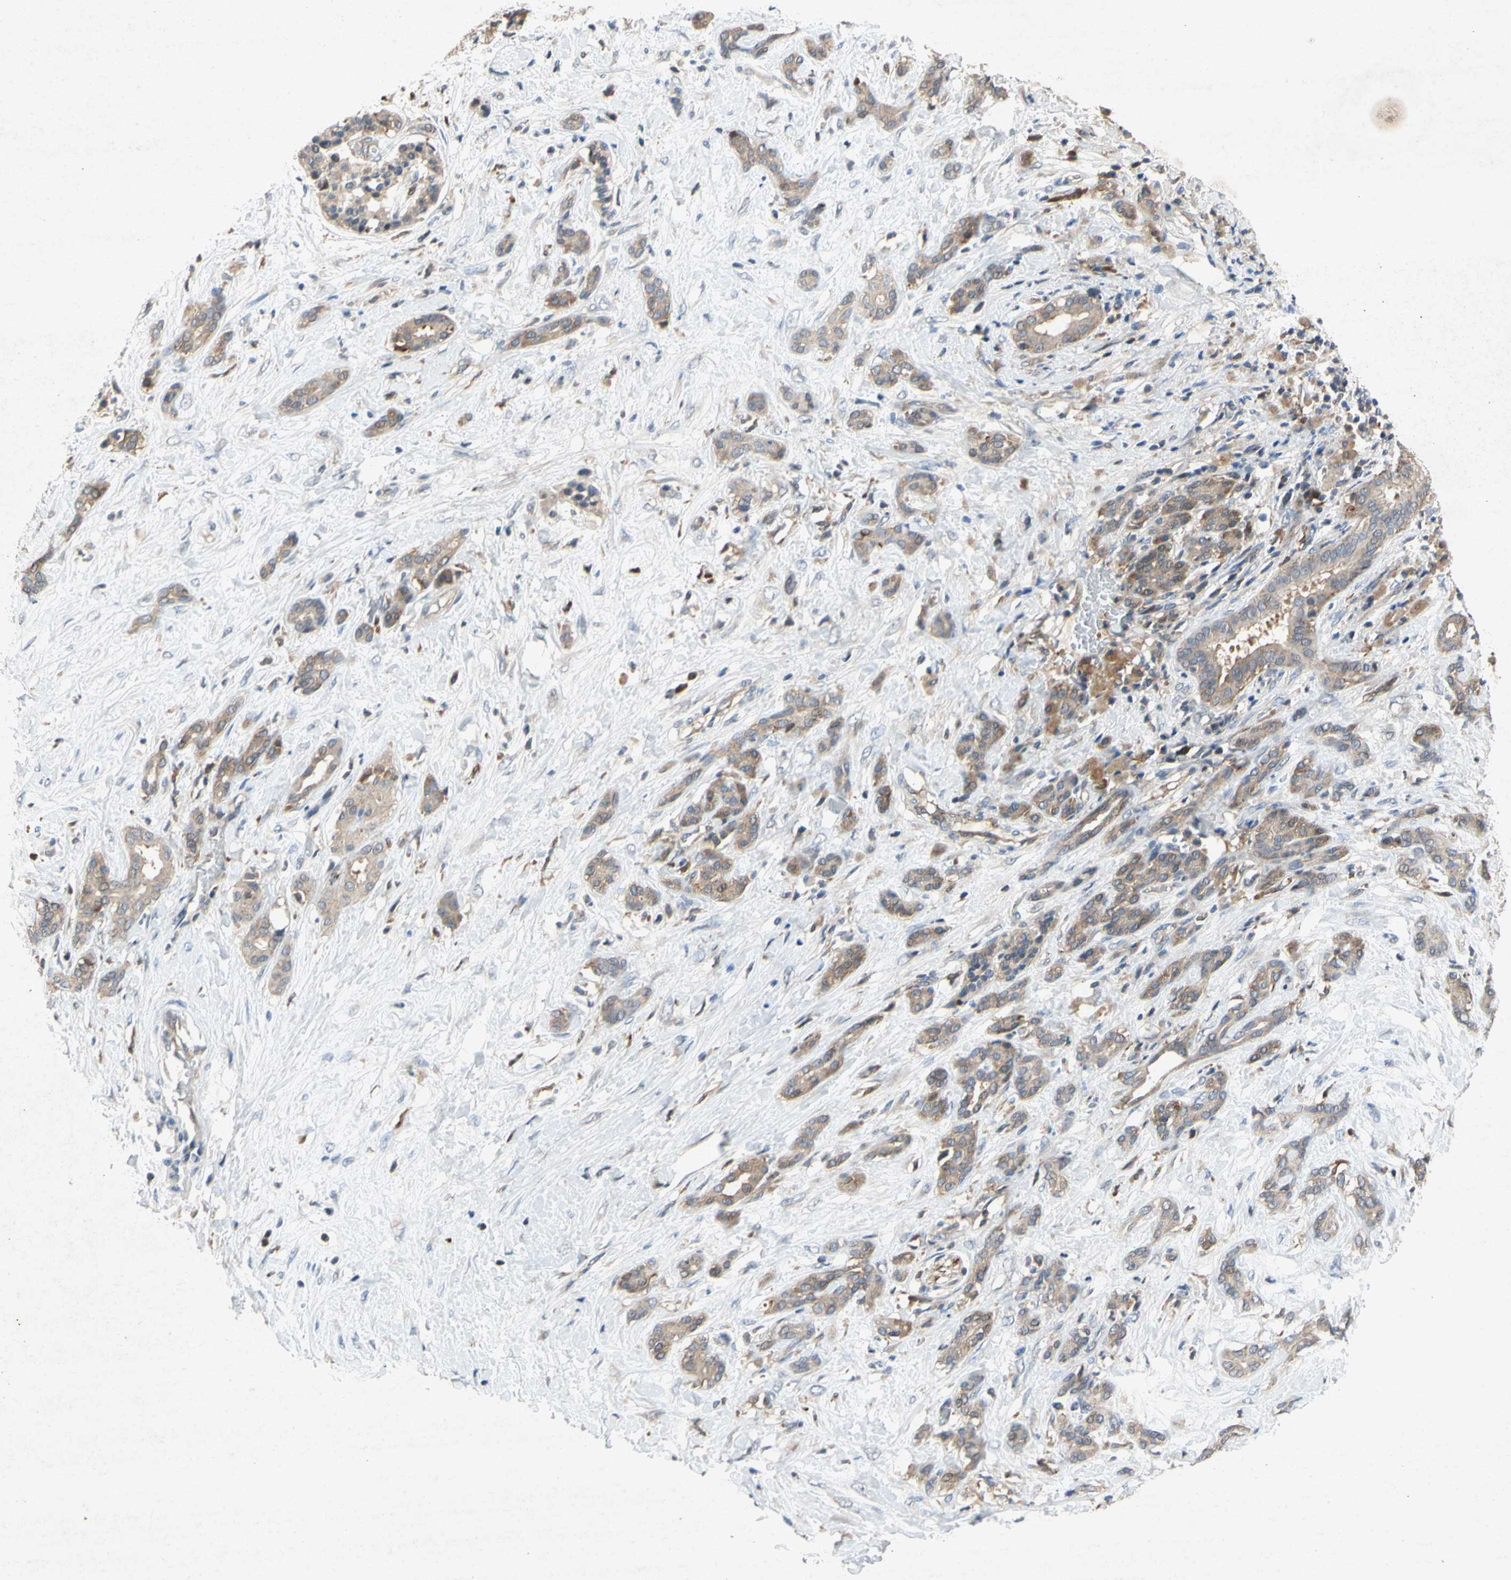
{"staining": {"intensity": "moderate", "quantity": ">75%", "location": "cytoplasmic/membranous"}, "tissue": "pancreatic cancer", "cell_type": "Tumor cells", "image_type": "cancer", "snomed": [{"axis": "morphology", "description": "Adenocarcinoma, NOS"}, {"axis": "topography", "description": "Pancreas"}], "caption": "Protein expression analysis of pancreatic cancer (adenocarcinoma) shows moderate cytoplasmic/membranous expression in about >75% of tumor cells. (DAB (3,3'-diaminobenzidine) IHC, brown staining for protein, blue staining for nuclei).", "gene": "RPS6KA1", "patient": {"sex": "male", "age": 41}}